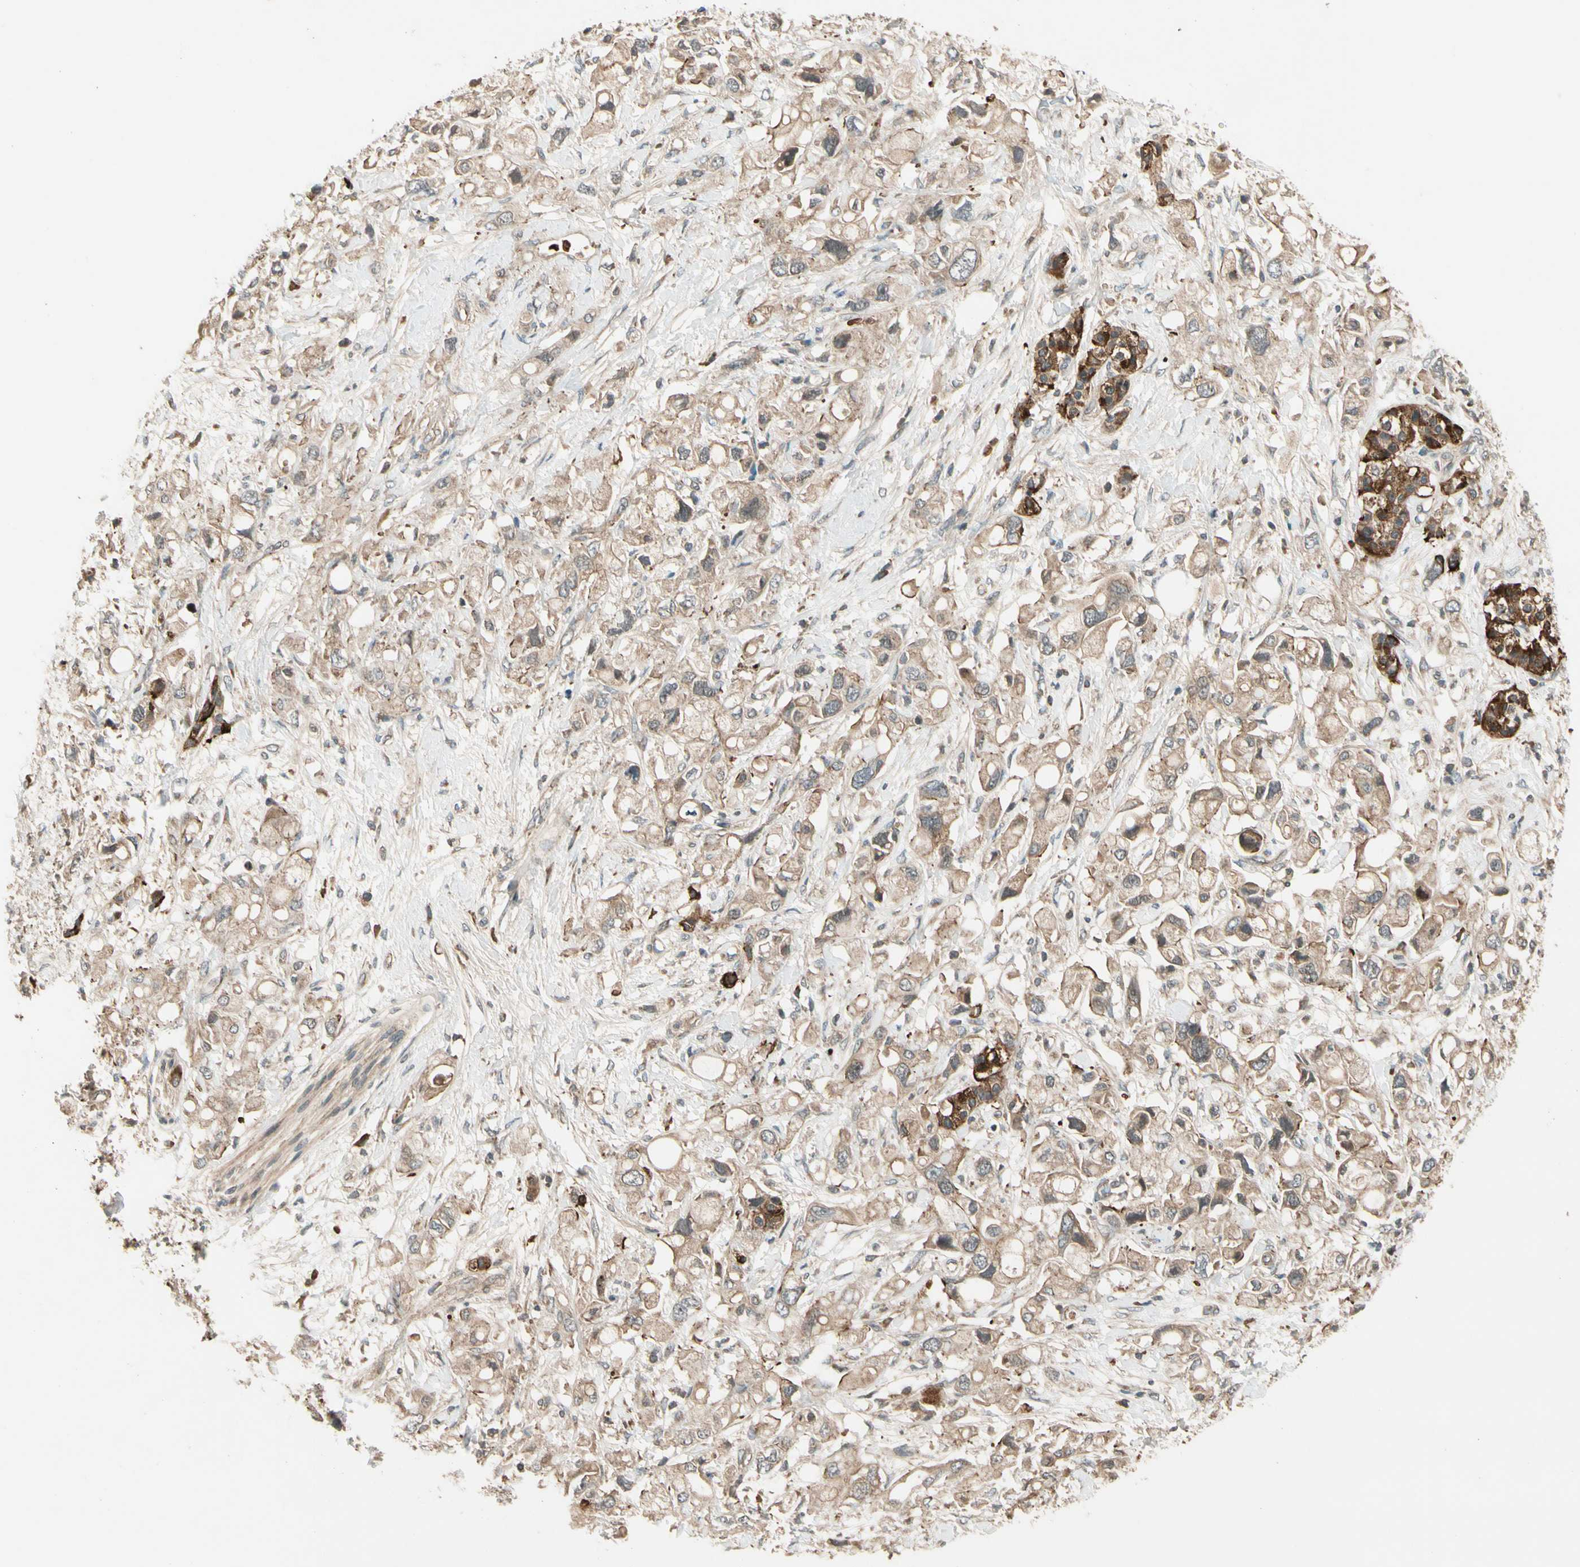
{"staining": {"intensity": "moderate", "quantity": ">75%", "location": "cytoplasmic/membranous"}, "tissue": "pancreatic cancer", "cell_type": "Tumor cells", "image_type": "cancer", "snomed": [{"axis": "morphology", "description": "Adenocarcinoma, NOS"}, {"axis": "topography", "description": "Pancreas"}], "caption": "Immunohistochemistry photomicrograph of neoplastic tissue: pancreatic cancer stained using IHC reveals medium levels of moderate protein expression localized specifically in the cytoplasmic/membranous of tumor cells, appearing as a cytoplasmic/membranous brown color.", "gene": "ACVR1C", "patient": {"sex": "female", "age": 56}}